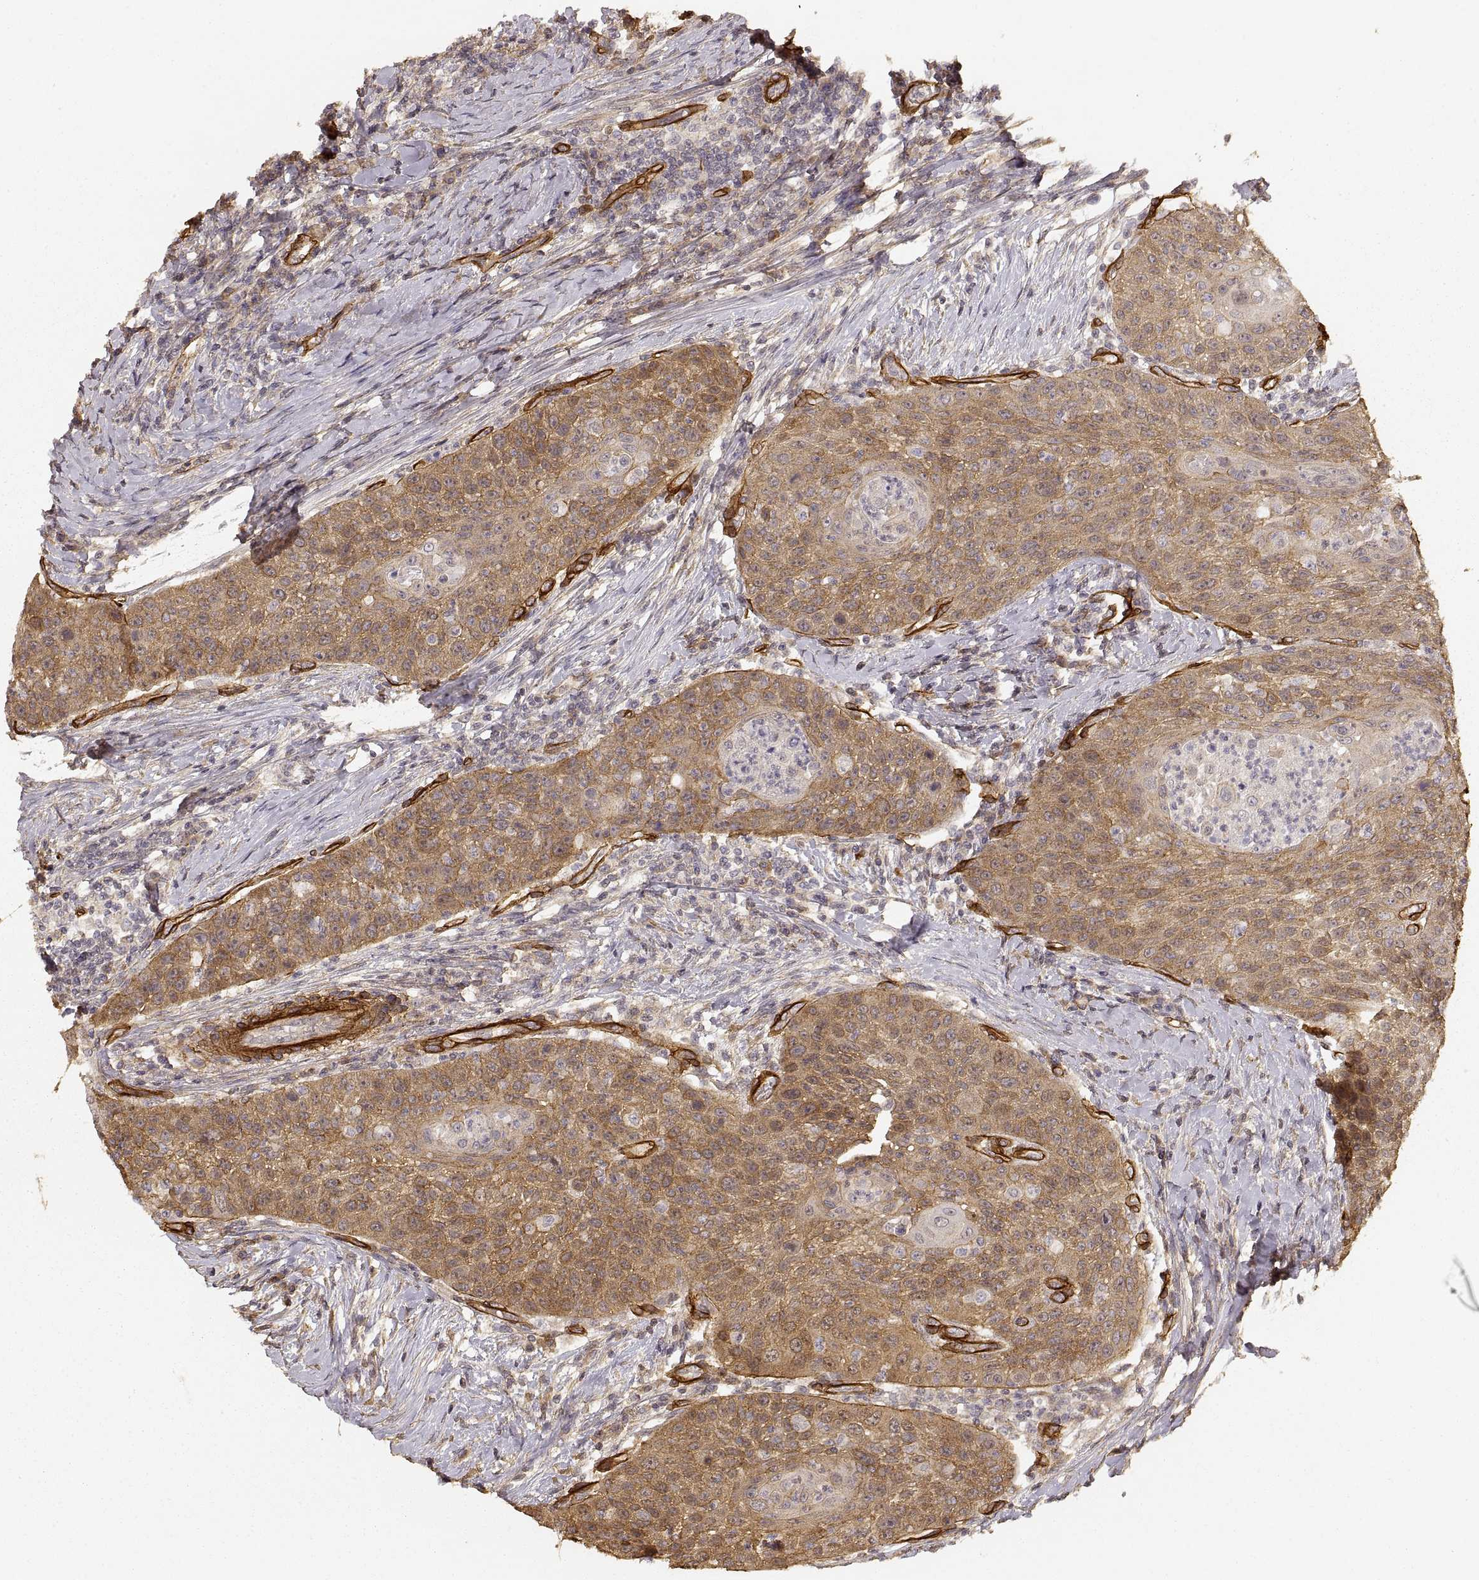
{"staining": {"intensity": "moderate", "quantity": ">75%", "location": "cytoplasmic/membranous"}, "tissue": "head and neck cancer", "cell_type": "Tumor cells", "image_type": "cancer", "snomed": [{"axis": "morphology", "description": "Squamous cell carcinoma, NOS"}, {"axis": "topography", "description": "Head-Neck"}], "caption": "An IHC image of neoplastic tissue is shown. Protein staining in brown shows moderate cytoplasmic/membranous positivity in head and neck cancer within tumor cells.", "gene": "LAMA4", "patient": {"sex": "male", "age": 69}}